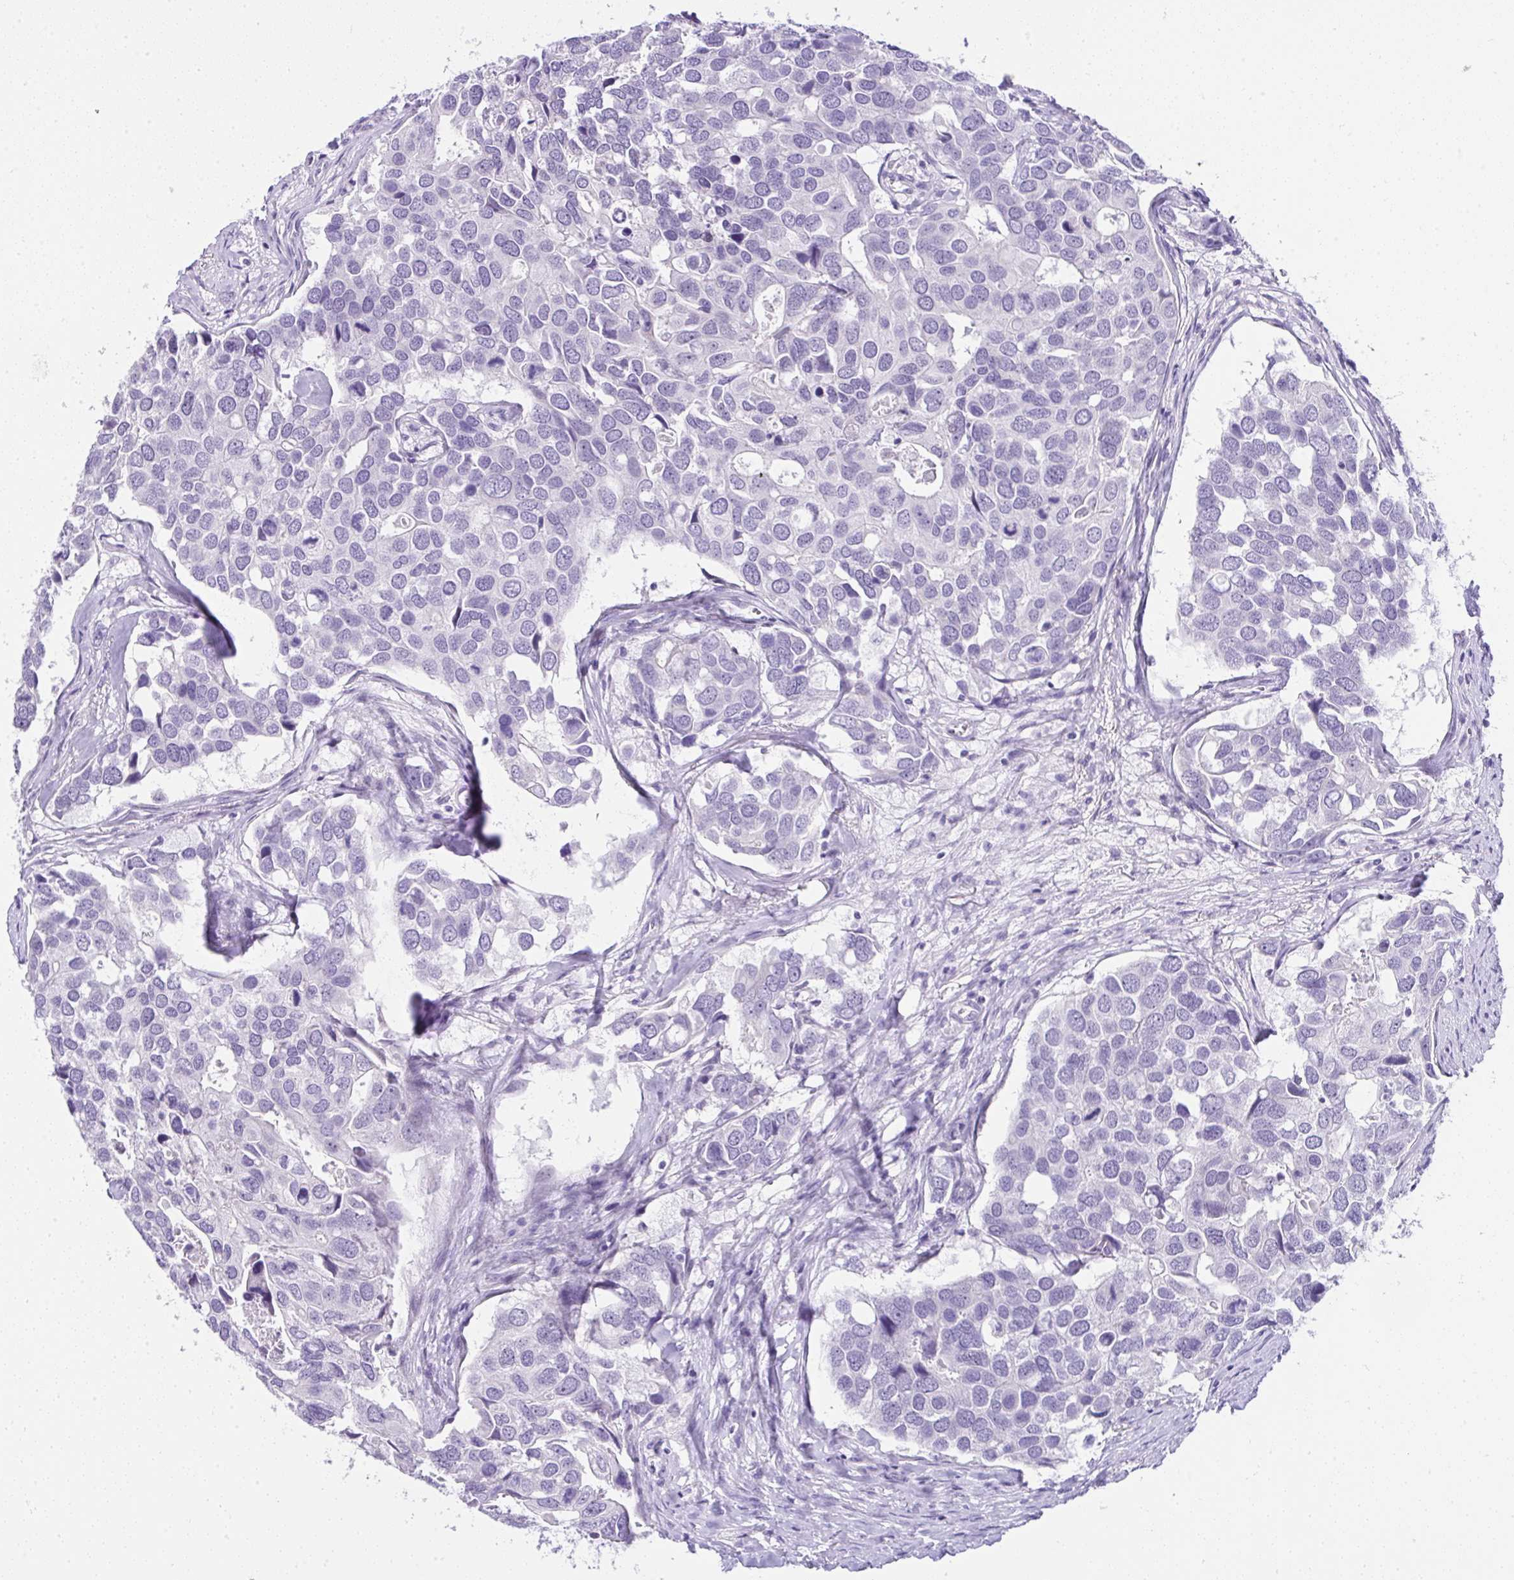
{"staining": {"intensity": "negative", "quantity": "none", "location": "none"}, "tissue": "breast cancer", "cell_type": "Tumor cells", "image_type": "cancer", "snomed": [{"axis": "morphology", "description": "Duct carcinoma"}, {"axis": "topography", "description": "Breast"}], "caption": "Immunohistochemistry (IHC) image of human breast cancer stained for a protein (brown), which shows no positivity in tumor cells. Brightfield microscopy of immunohistochemistry (IHC) stained with DAB (brown) and hematoxylin (blue), captured at high magnification.", "gene": "RNF183", "patient": {"sex": "female", "age": 83}}